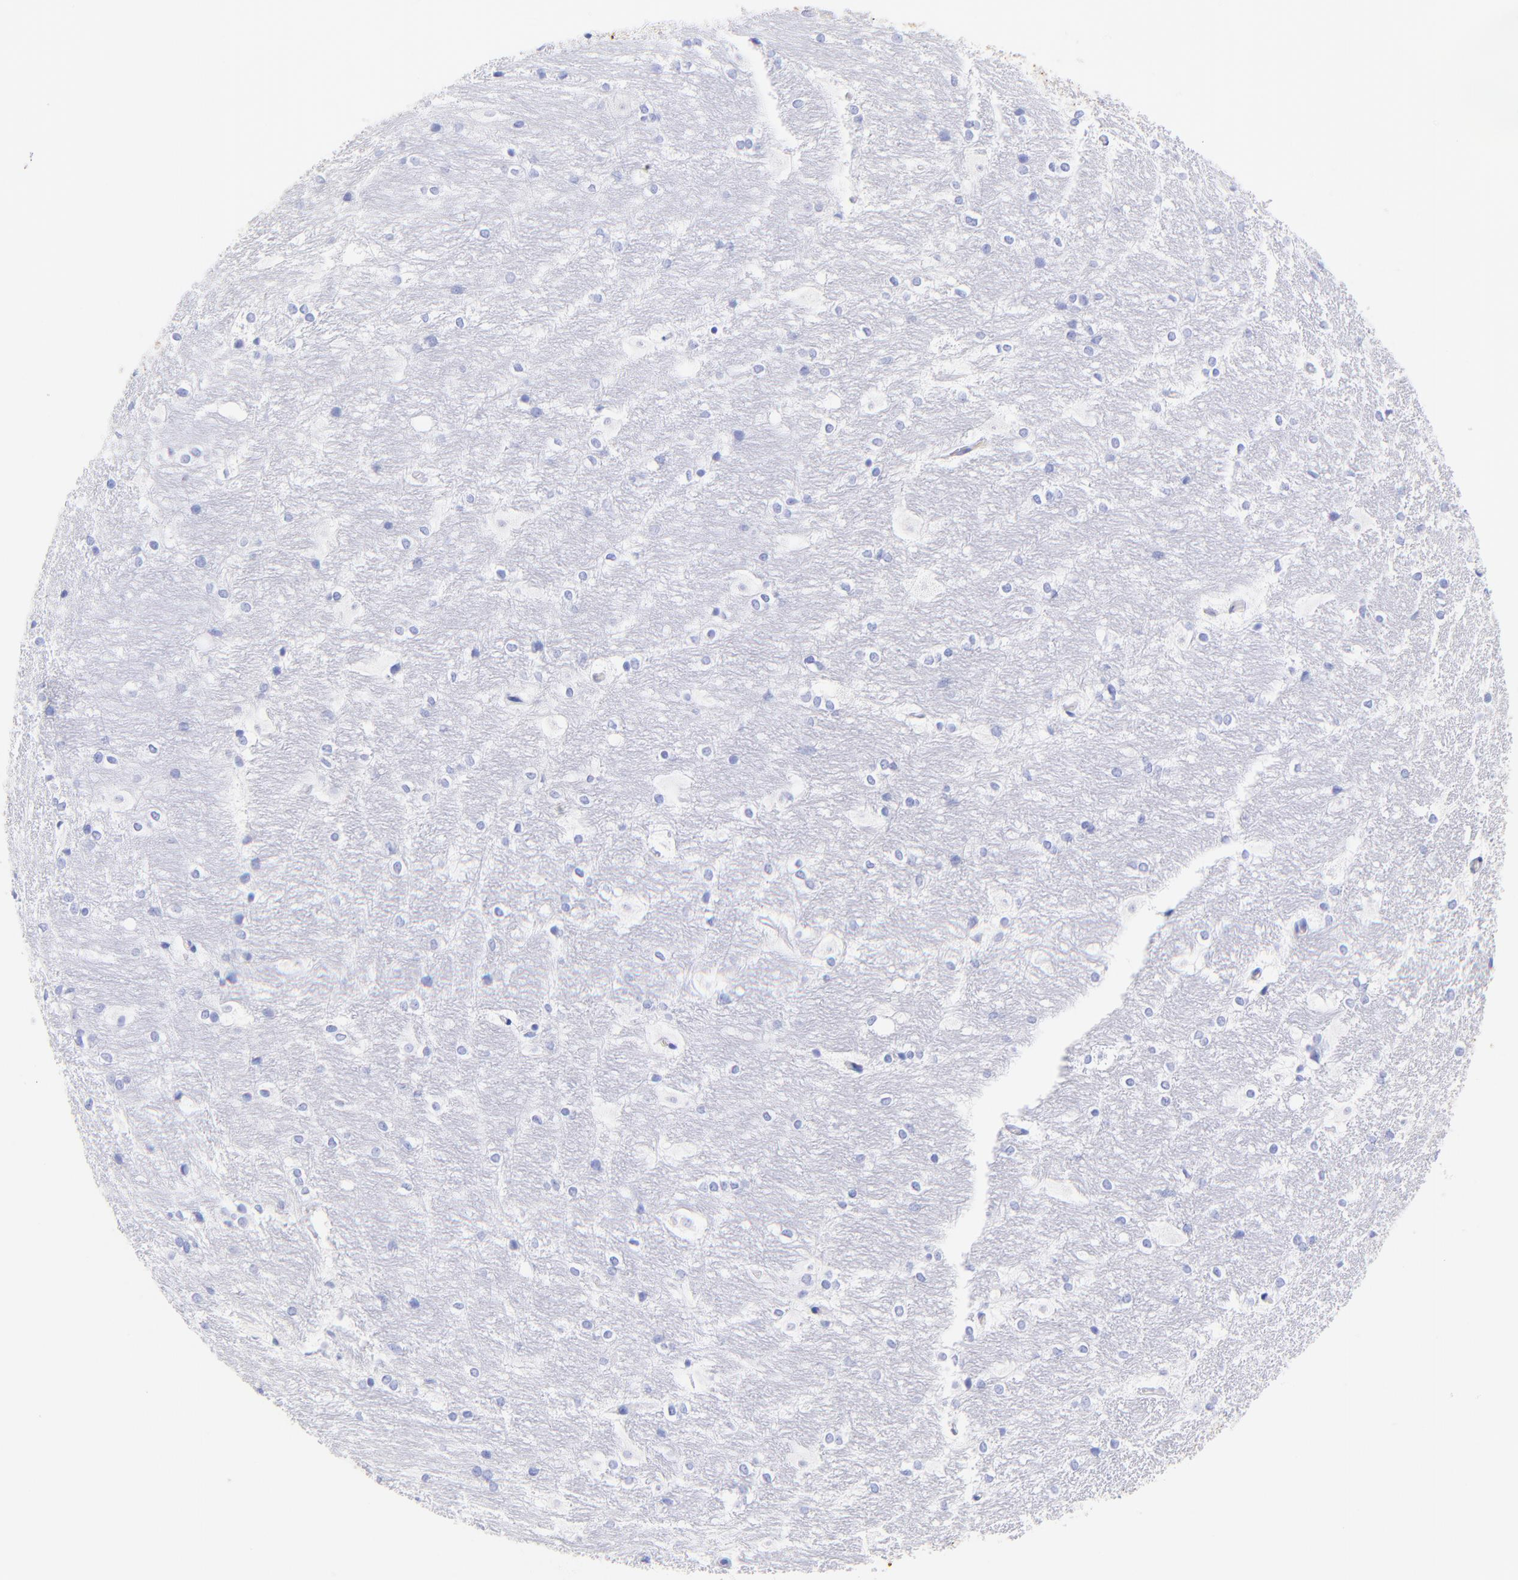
{"staining": {"intensity": "negative", "quantity": "none", "location": "none"}, "tissue": "hippocampus", "cell_type": "Glial cells", "image_type": "normal", "snomed": [{"axis": "morphology", "description": "Normal tissue, NOS"}, {"axis": "topography", "description": "Hippocampus"}], "caption": "Benign hippocampus was stained to show a protein in brown. There is no significant positivity in glial cells. The staining was performed using DAB (3,3'-diaminobenzidine) to visualize the protein expression in brown, while the nuclei were stained in blue with hematoxylin (Magnification: 20x).", "gene": "KRT19", "patient": {"sex": "female", "age": 19}}